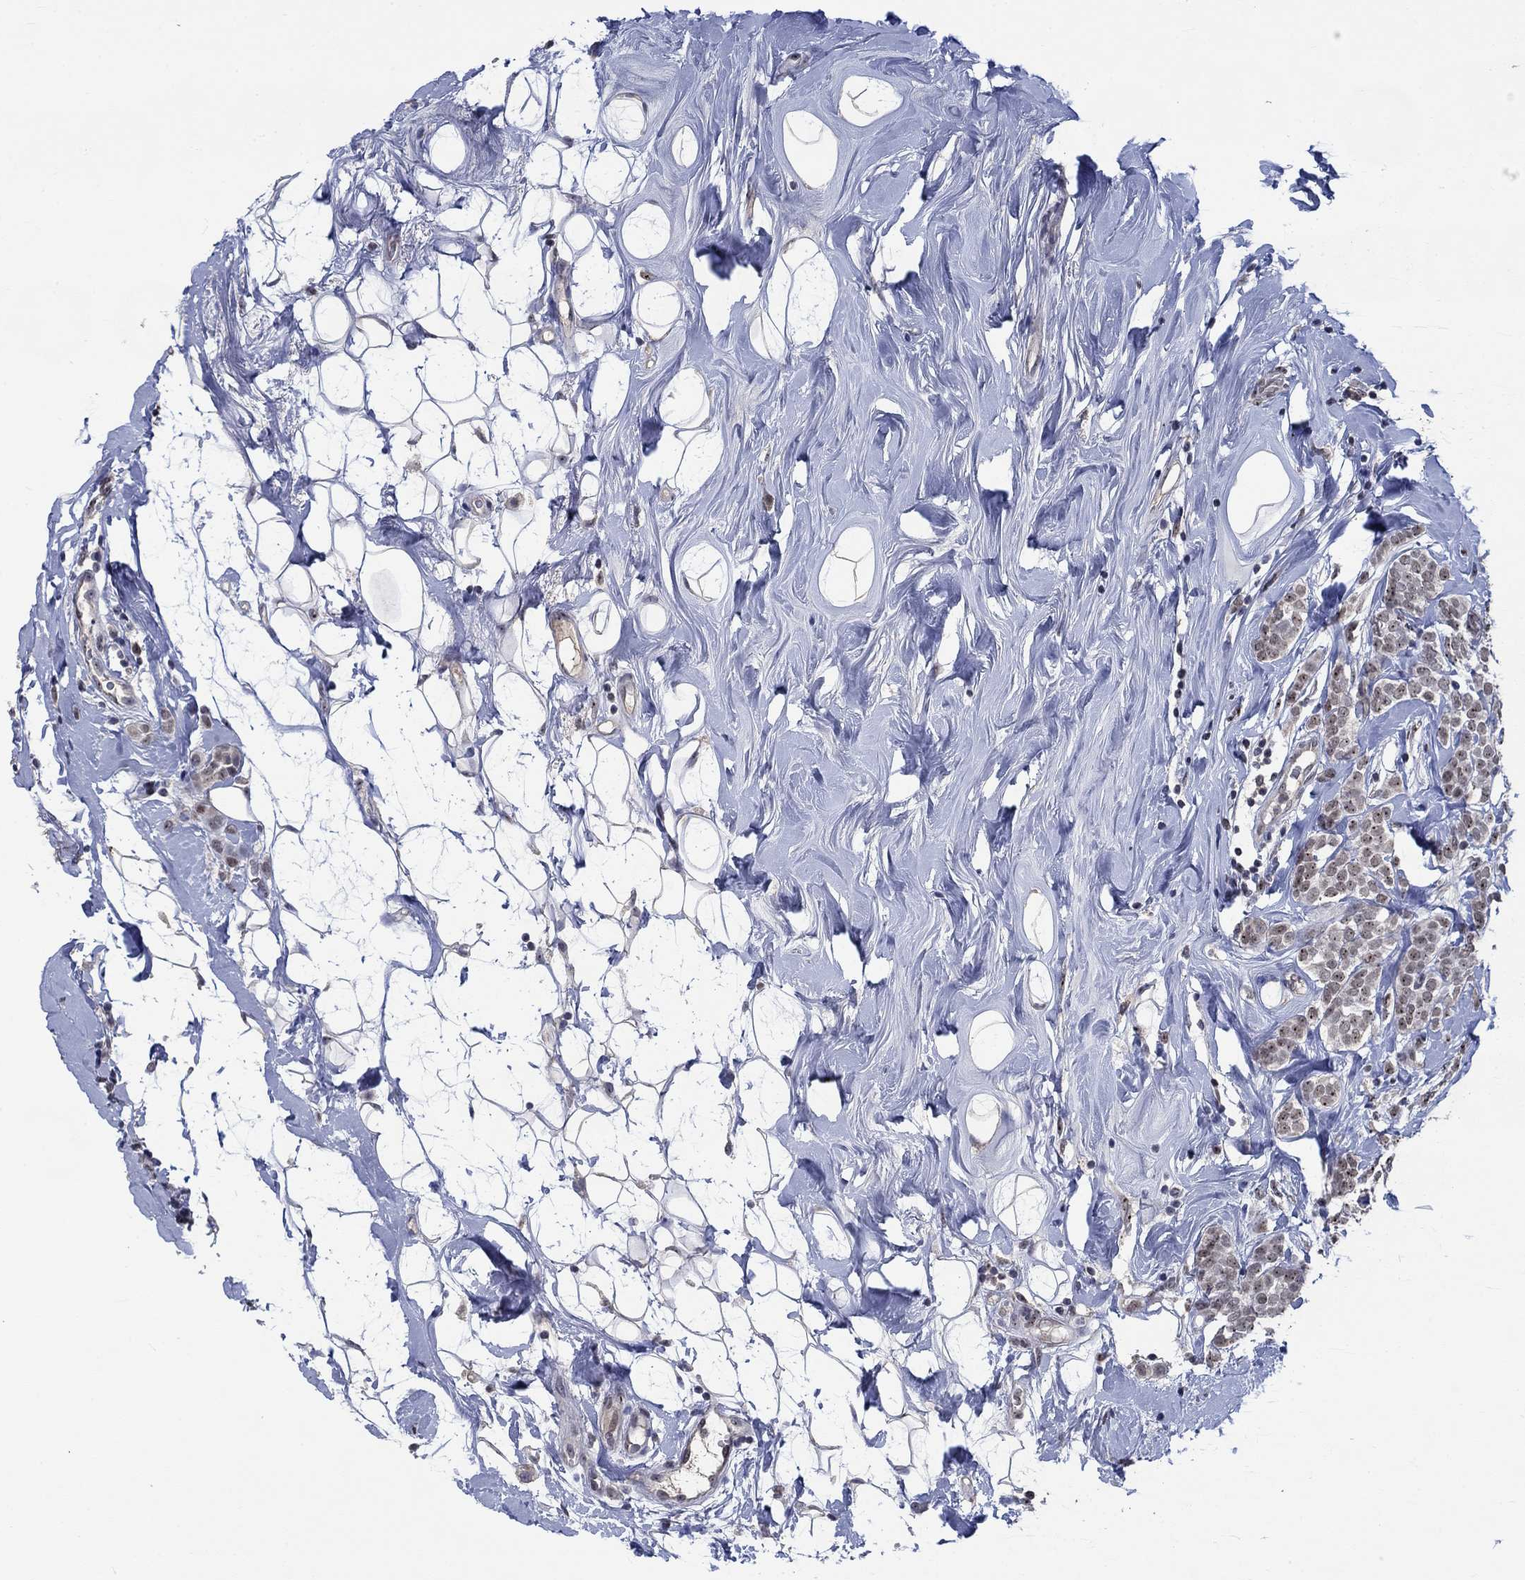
{"staining": {"intensity": "strong", "quantity": "25%-75%", "location": "nuclear"}, "tissue": "breast cancer", "cell_type": "Tumor cells", "image_type": "cancer", "snomed": [{"axis": "morphology", "description": "Lobular carcinoma"}, {"axis": "topography", "description": "Breast"}], "caption": "Immunohistochemistry (IHC) histopathology image of neoplastic tissue: breast cancer stained using immunohistochemistry (IHC) exhibits high levels of strong protein expression localized specifically in the nuclear of tumor cells, appearing as a nuclear brown color.", "gene": "HTN1", "patient": {"sex": "female", "age": 49}}